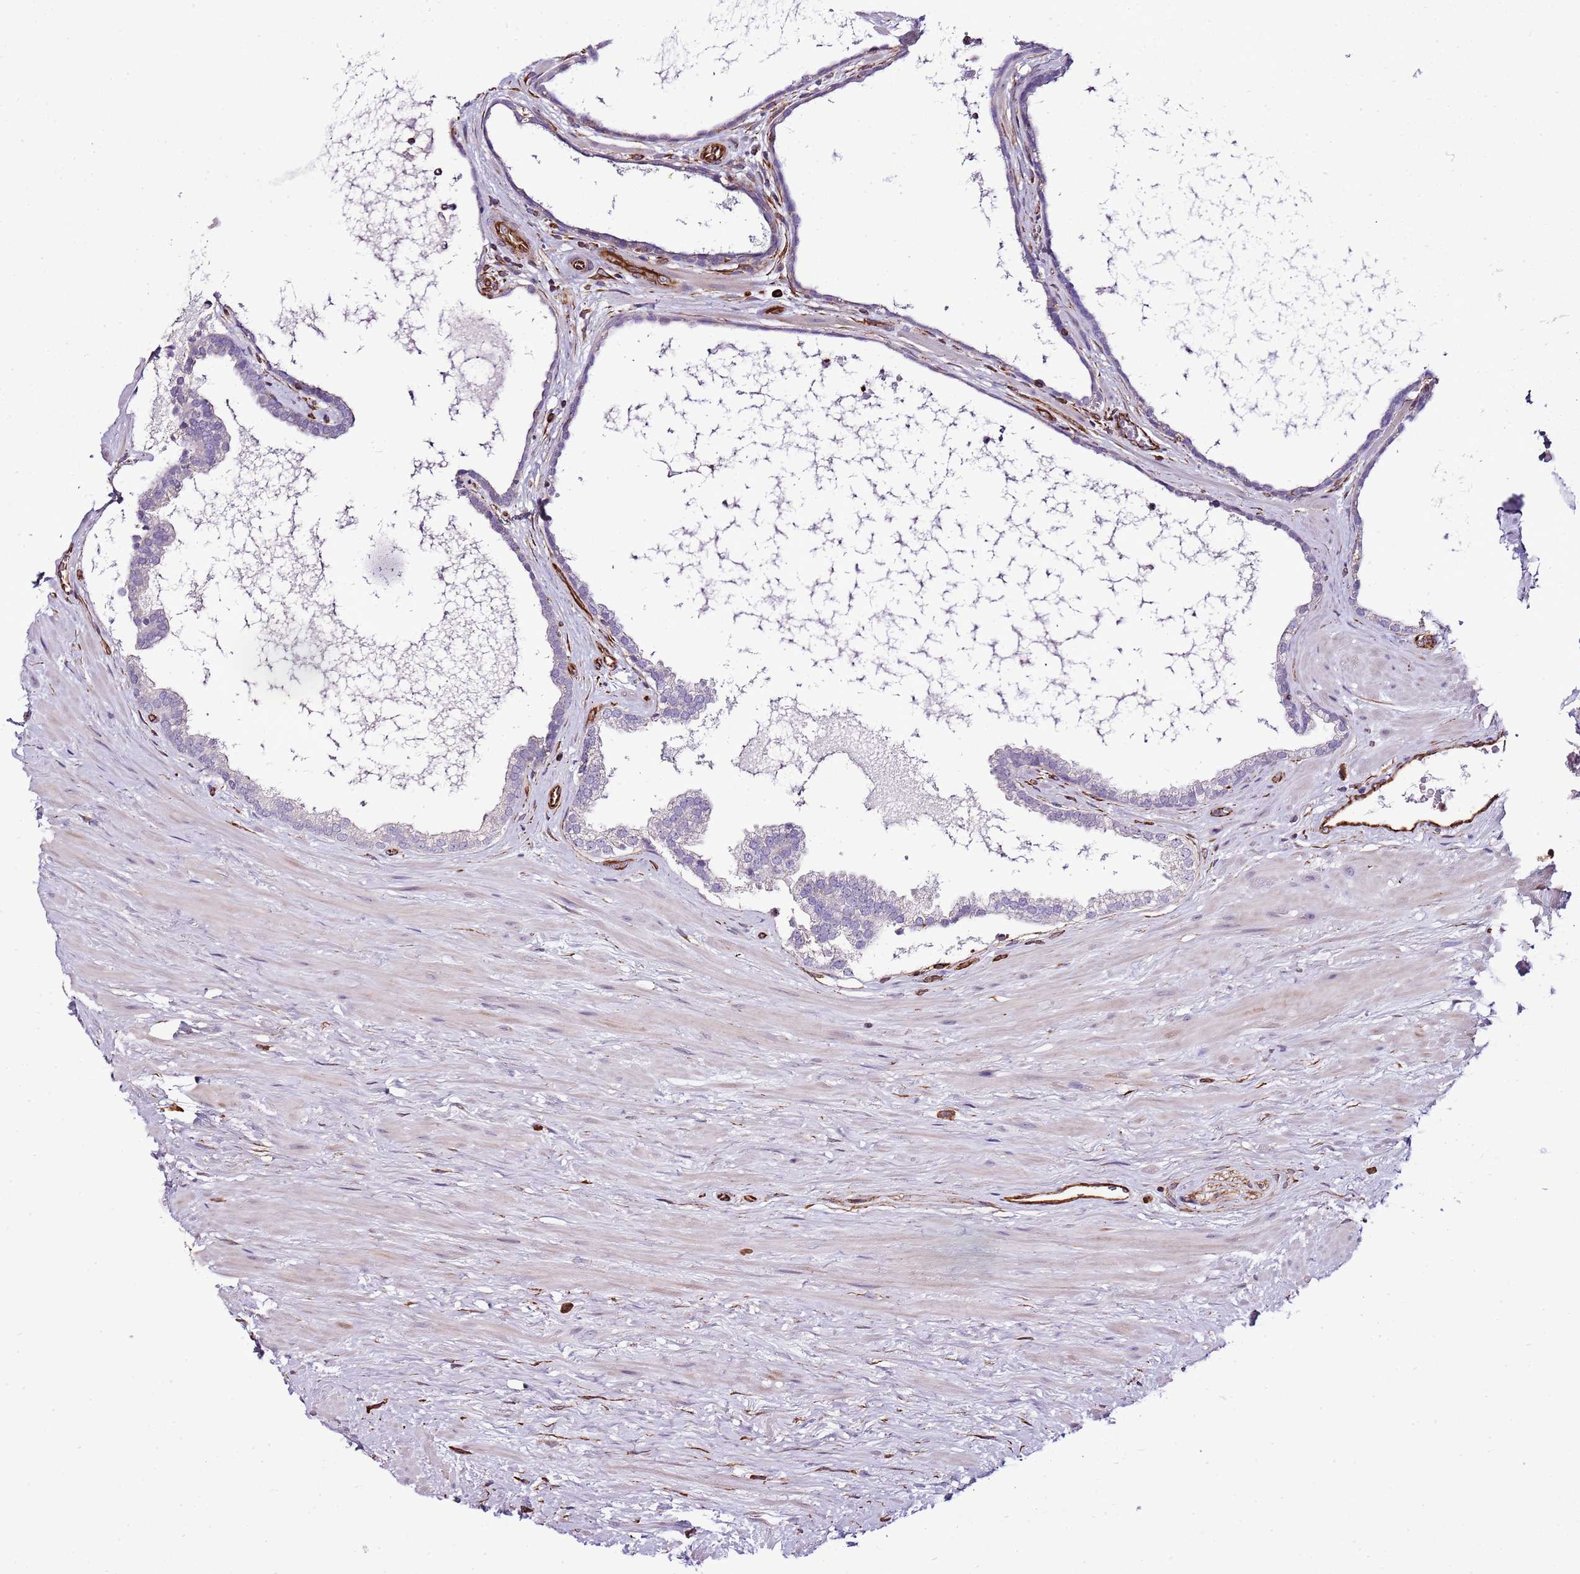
{"staining": {"intensity": "negative", "quantity": "none", "location": "none"}, "tissue": "prostate", "cell_type": "Glandular cells", "image_type": "normal", "snomed": [{"axis": "morphology", "description": "Normal tissue, NOS"}, {"axis": "topography", "description": "Prostate"}], "caption": "This is a image of IHC staining of benign prostate, which shows no staining in glandular cells. The staining is performed using DAB brown chromogen with nuclei counter-stained in using hematoxylin.", "gene": "ZNF786", "patient": {"sex": "male", "age": 48}}